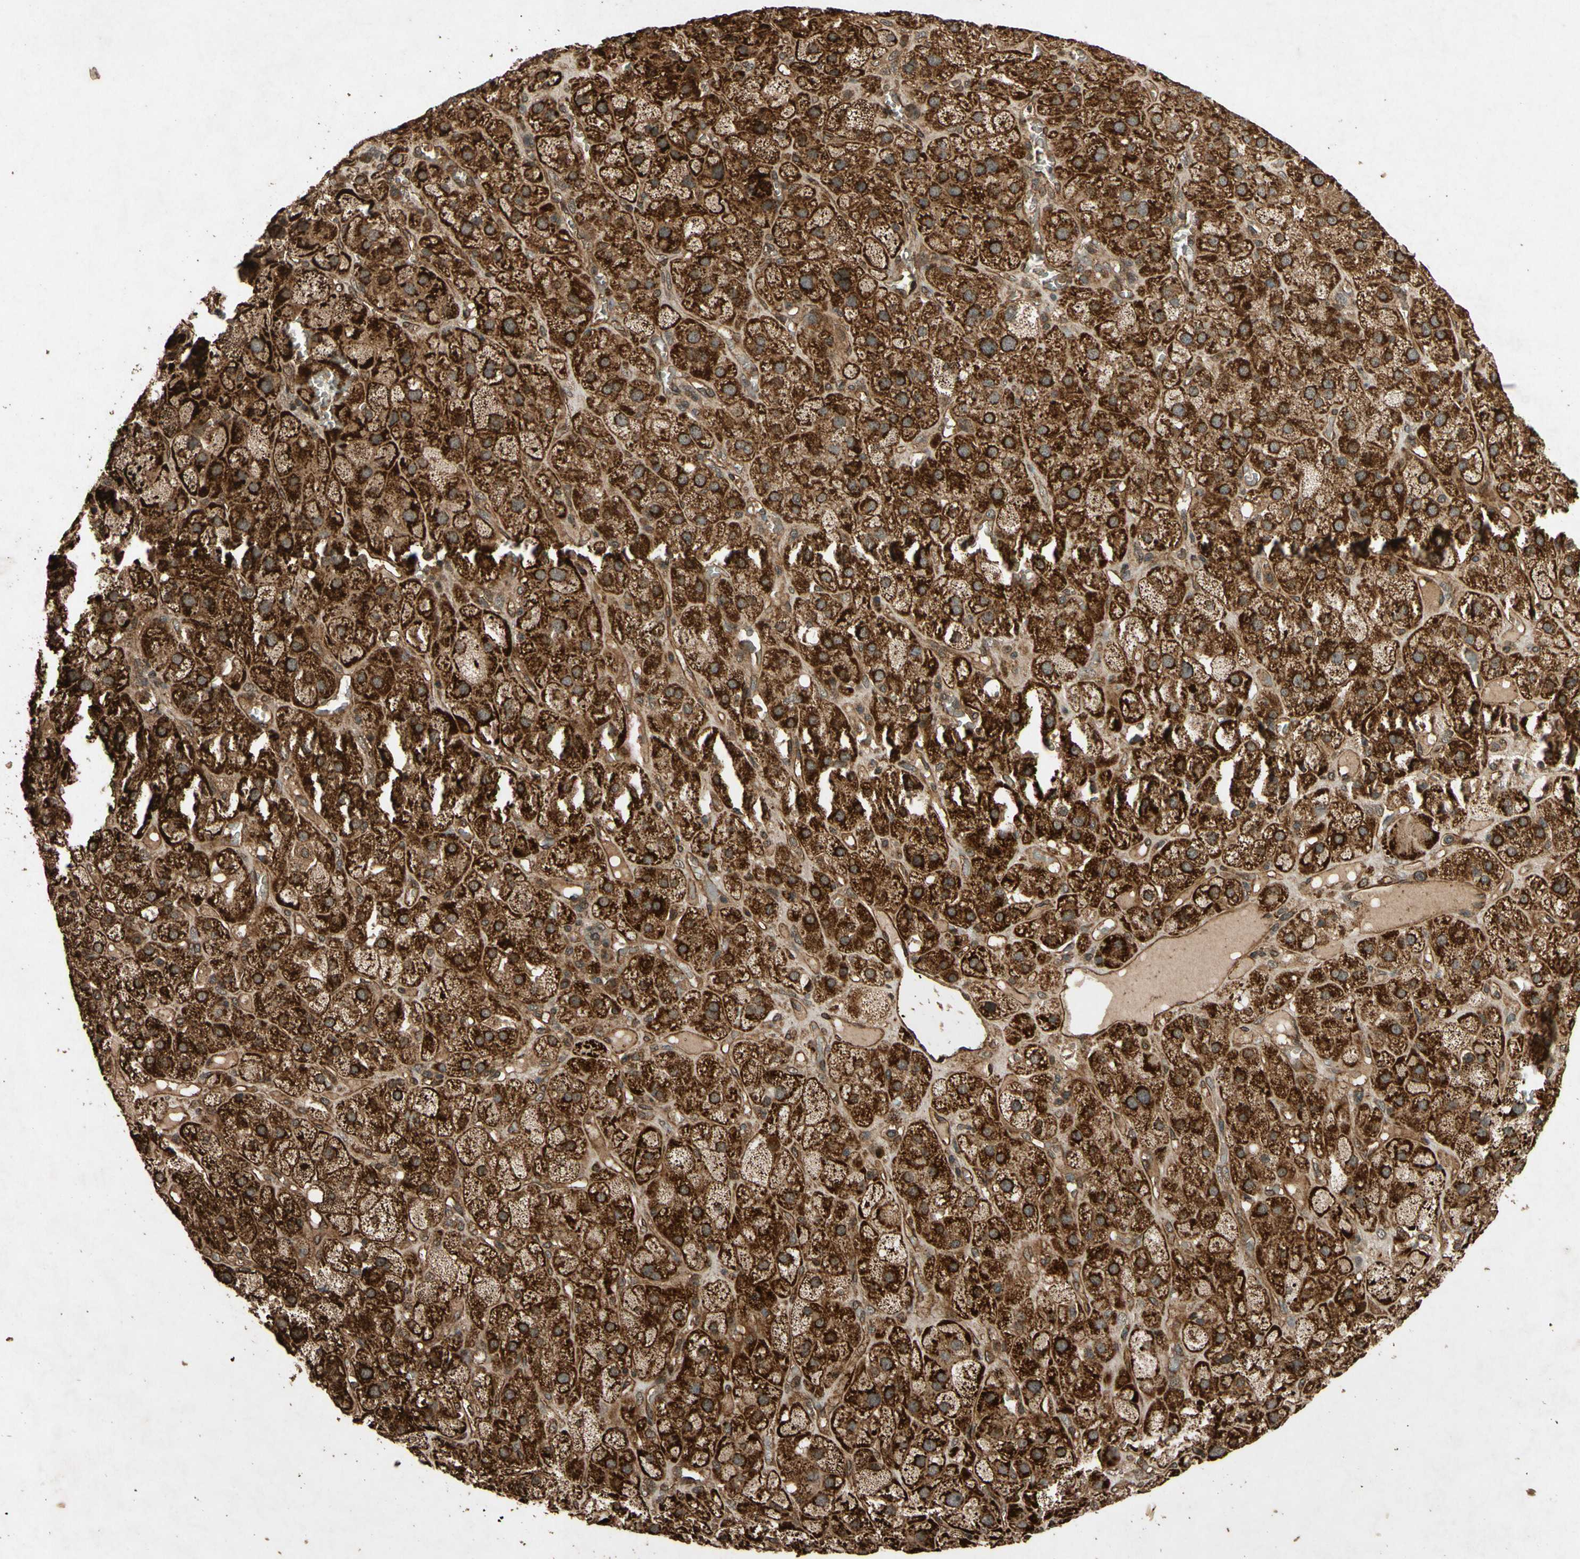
{"staining": {"intensity": "strong", "quantity": ">75%", "location": "cytoplasmic/membranous"}, "tissue": "adrenal gland", "cell_type": "Glandular cells", "image_type": "normal", "snomed": [{"axis": "morphology", "description": "Normal tissue, NOS"}, {"axis": "topography", "description": "Adrenal gland"}], "caption": "IHC staining of normal adrenal gland, which exhibits high levels of strong cytoplasmic/membranous positivity in approximately >75% of glandular cells indicating strong cytoplasmic/membranous protein positivity. The staining was performed using DAB (brown) for protein detection and nuclei were counterstained in hematoxylin (blue).", "gene": "TXN2", "patient": {"sex": "female", "age": 47}}